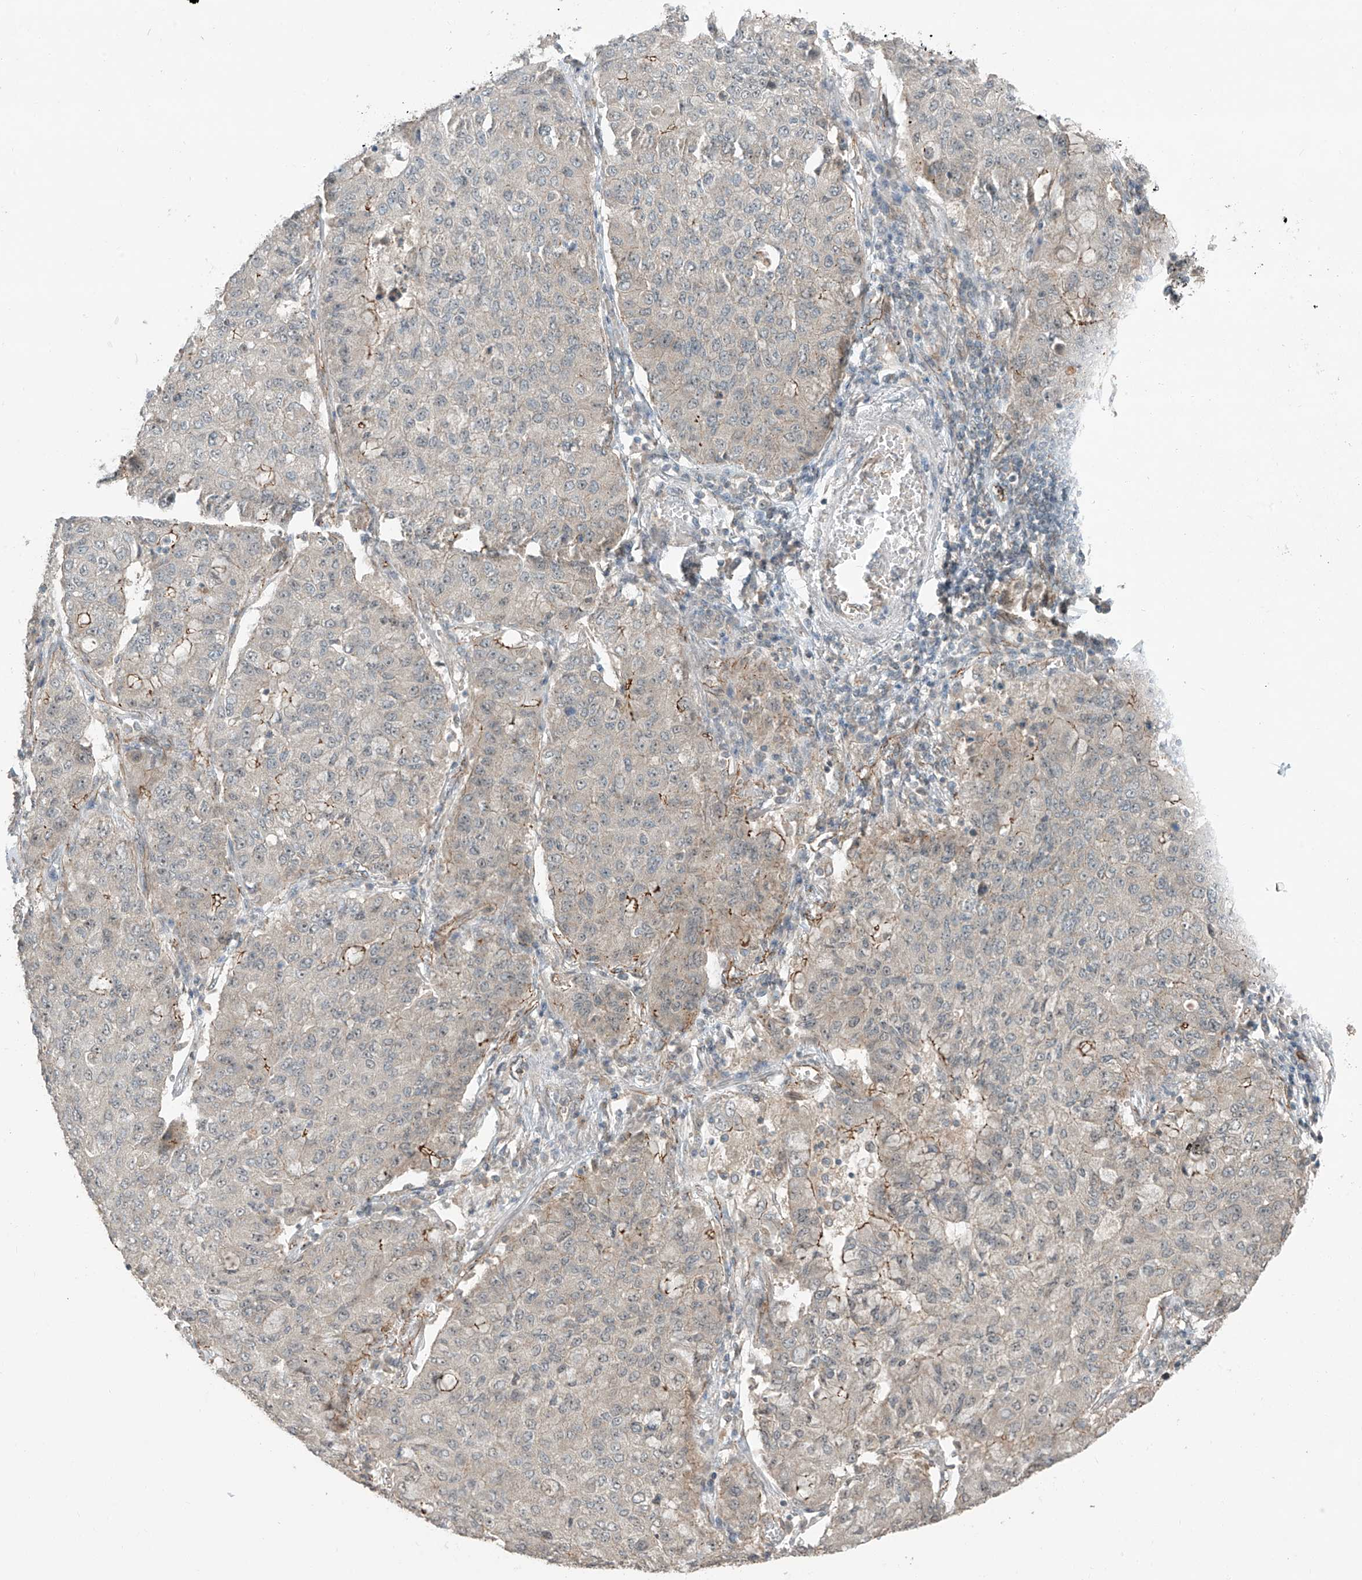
{"staining": {"intensity": "moderate", "quantity": "<25%", "location": "cytoplasmic/membranous"}, "tissue": "lung cancer", "cell_type": "Tumor cells", "image_type": "cancer", "snomed": [{"axis": "morphology", "description": "Squamous cell carcinoma, NOS"}, {"axis": "topography", "description": "Lung"}], "caption": "IHC micrograph of neoplastic tissue: human lung squamous cell carcinoma stained using immunohistochemistry (IHC) demonstrates low levels of moderate protein expression localized specifically in the cytoplasmic/membranous of tumor cells, appearing as a cytoplasmic/membranous brown color.", "gene": "ZNF16", "patient": {"sex": "male", "age": 74}}